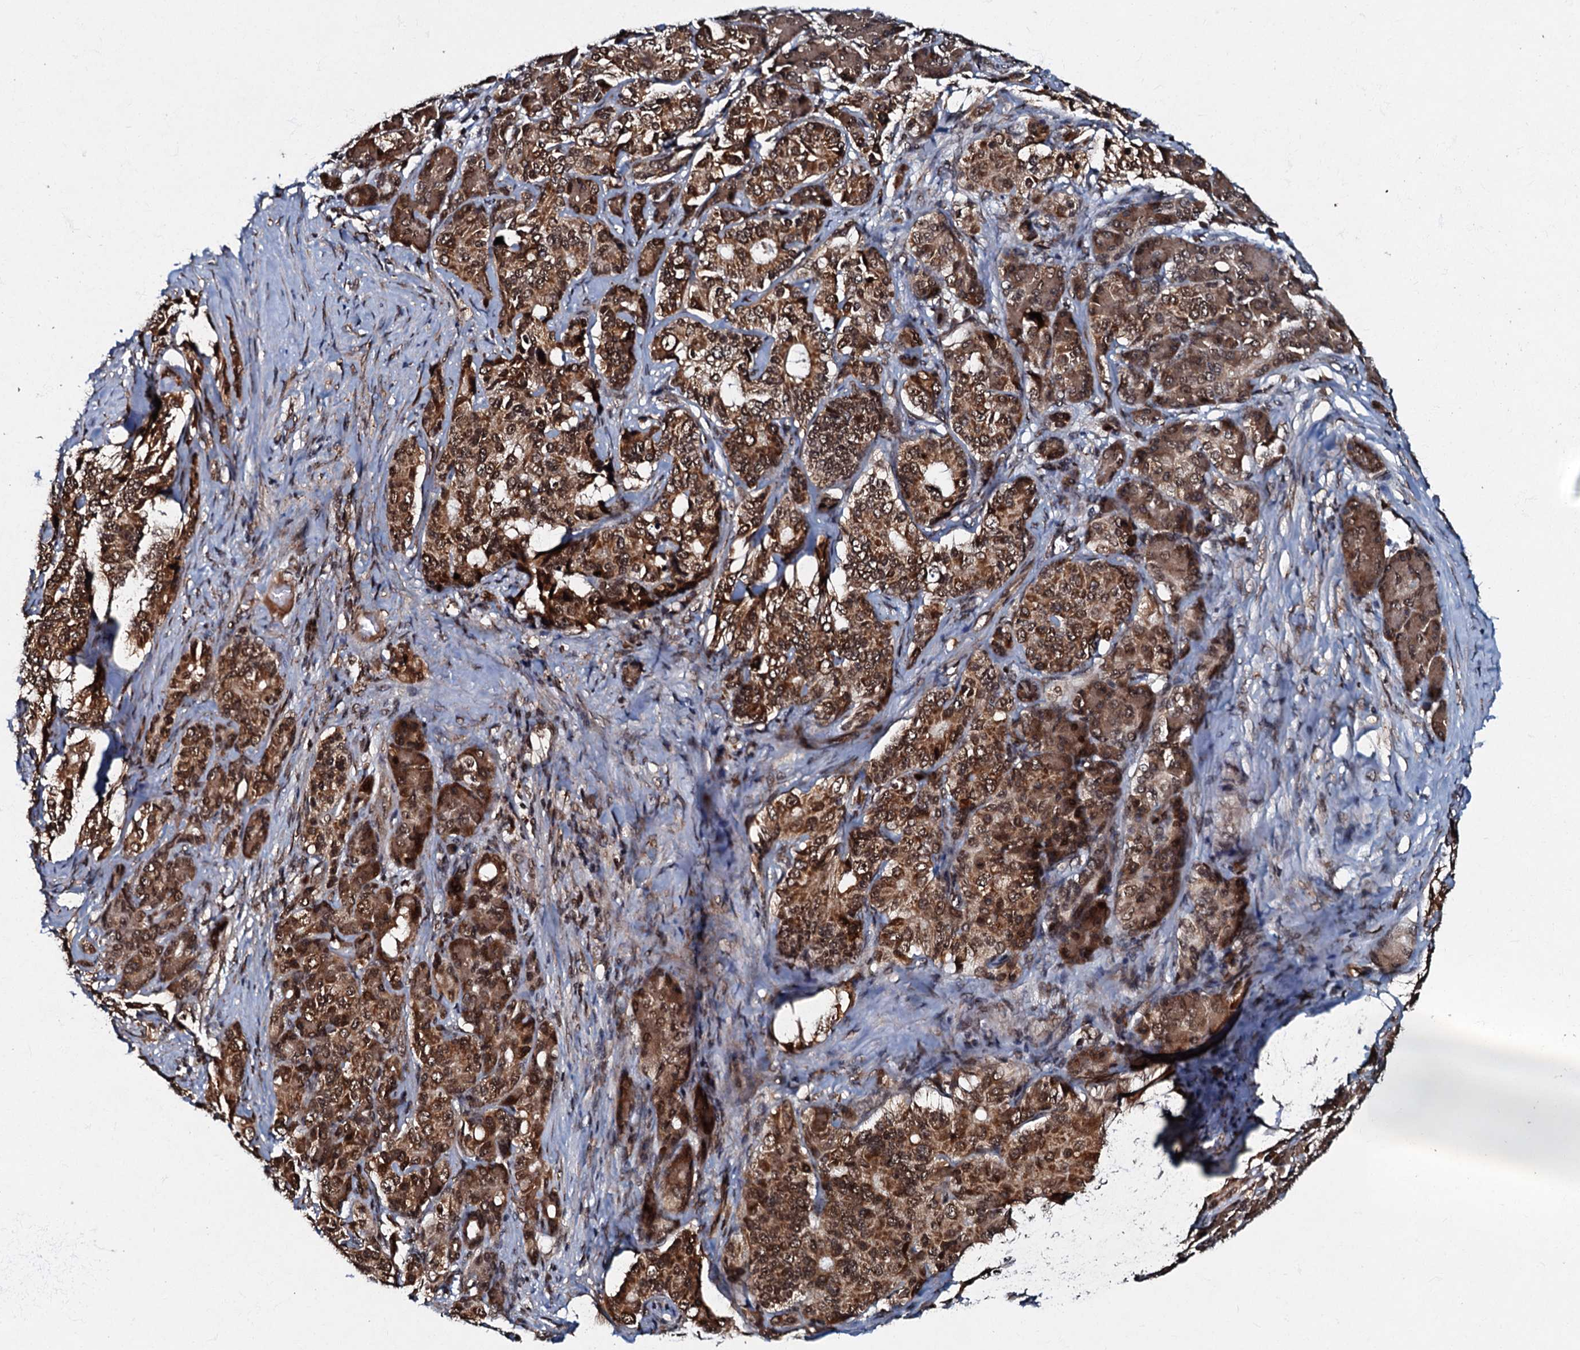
{"staining": {"intensity": "strong", "quantity": ">75%", "location": "cytoplasmic/membranous,nuclear"}, "tissue": "pancreatic cancer", "cell_type": "Tumor cells", "image_type": "cancer", "snomed": [{"axis": "morphology", "description": "Adenocarcinoma, NOS"}, {"axis": "topography", "description": "Pancreas"}], "caption": "Strong cytoplasmic/membranous and nuclear expression is present in about >75% of tumor cells in pancreatic adenocarcinoma. The protein of interest is shown in brown color, while the nuclei are stained blue.", "gene": "C18orf32", "patient": {"sex": "female", "age": 74}}